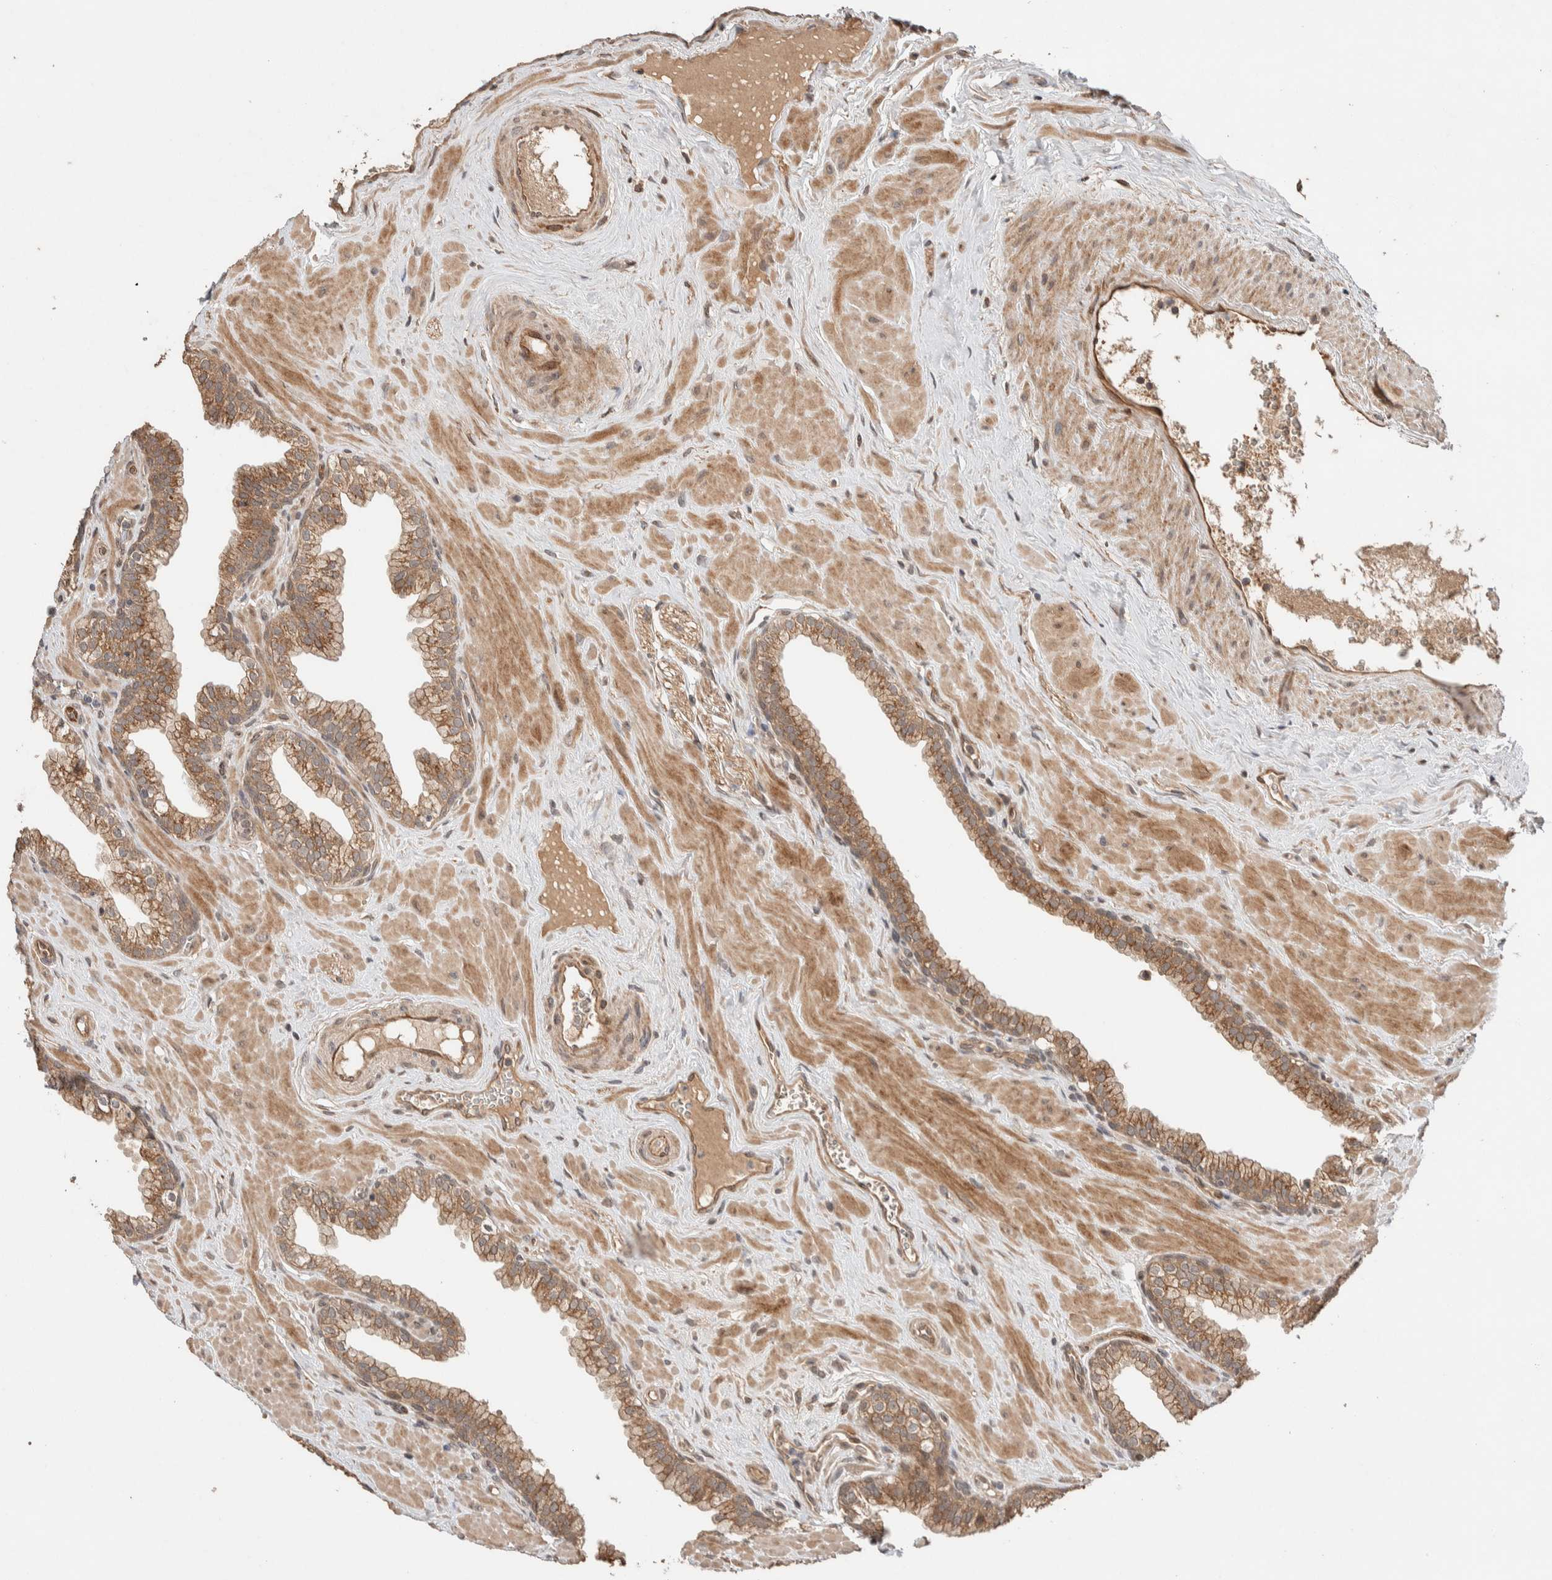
{"staining": {"intensity": "moderate", "quantity": ">75%", "location": "cytoplasmic/membranous"}, "tissue": "prostate", "cell_type": "Glandular cells", "image_type": "normal", "snomed": [{"axis": "morphology", "description": "Normal tissue, NOS"}, {"axis": "morphology", "description": "Urothelial carcinoma, Low grade"}, {"axis": "topography", "description": "Urinary bladder"}, {"axis": "topography", "description": "Prostate"}], "caption": "Benign prostate shows moderate cytoplasmic/membranous staining in approximately >75% of glandular cells.", "gene": "PRDM15", "patient": {"sex": "male", "age": 60}}